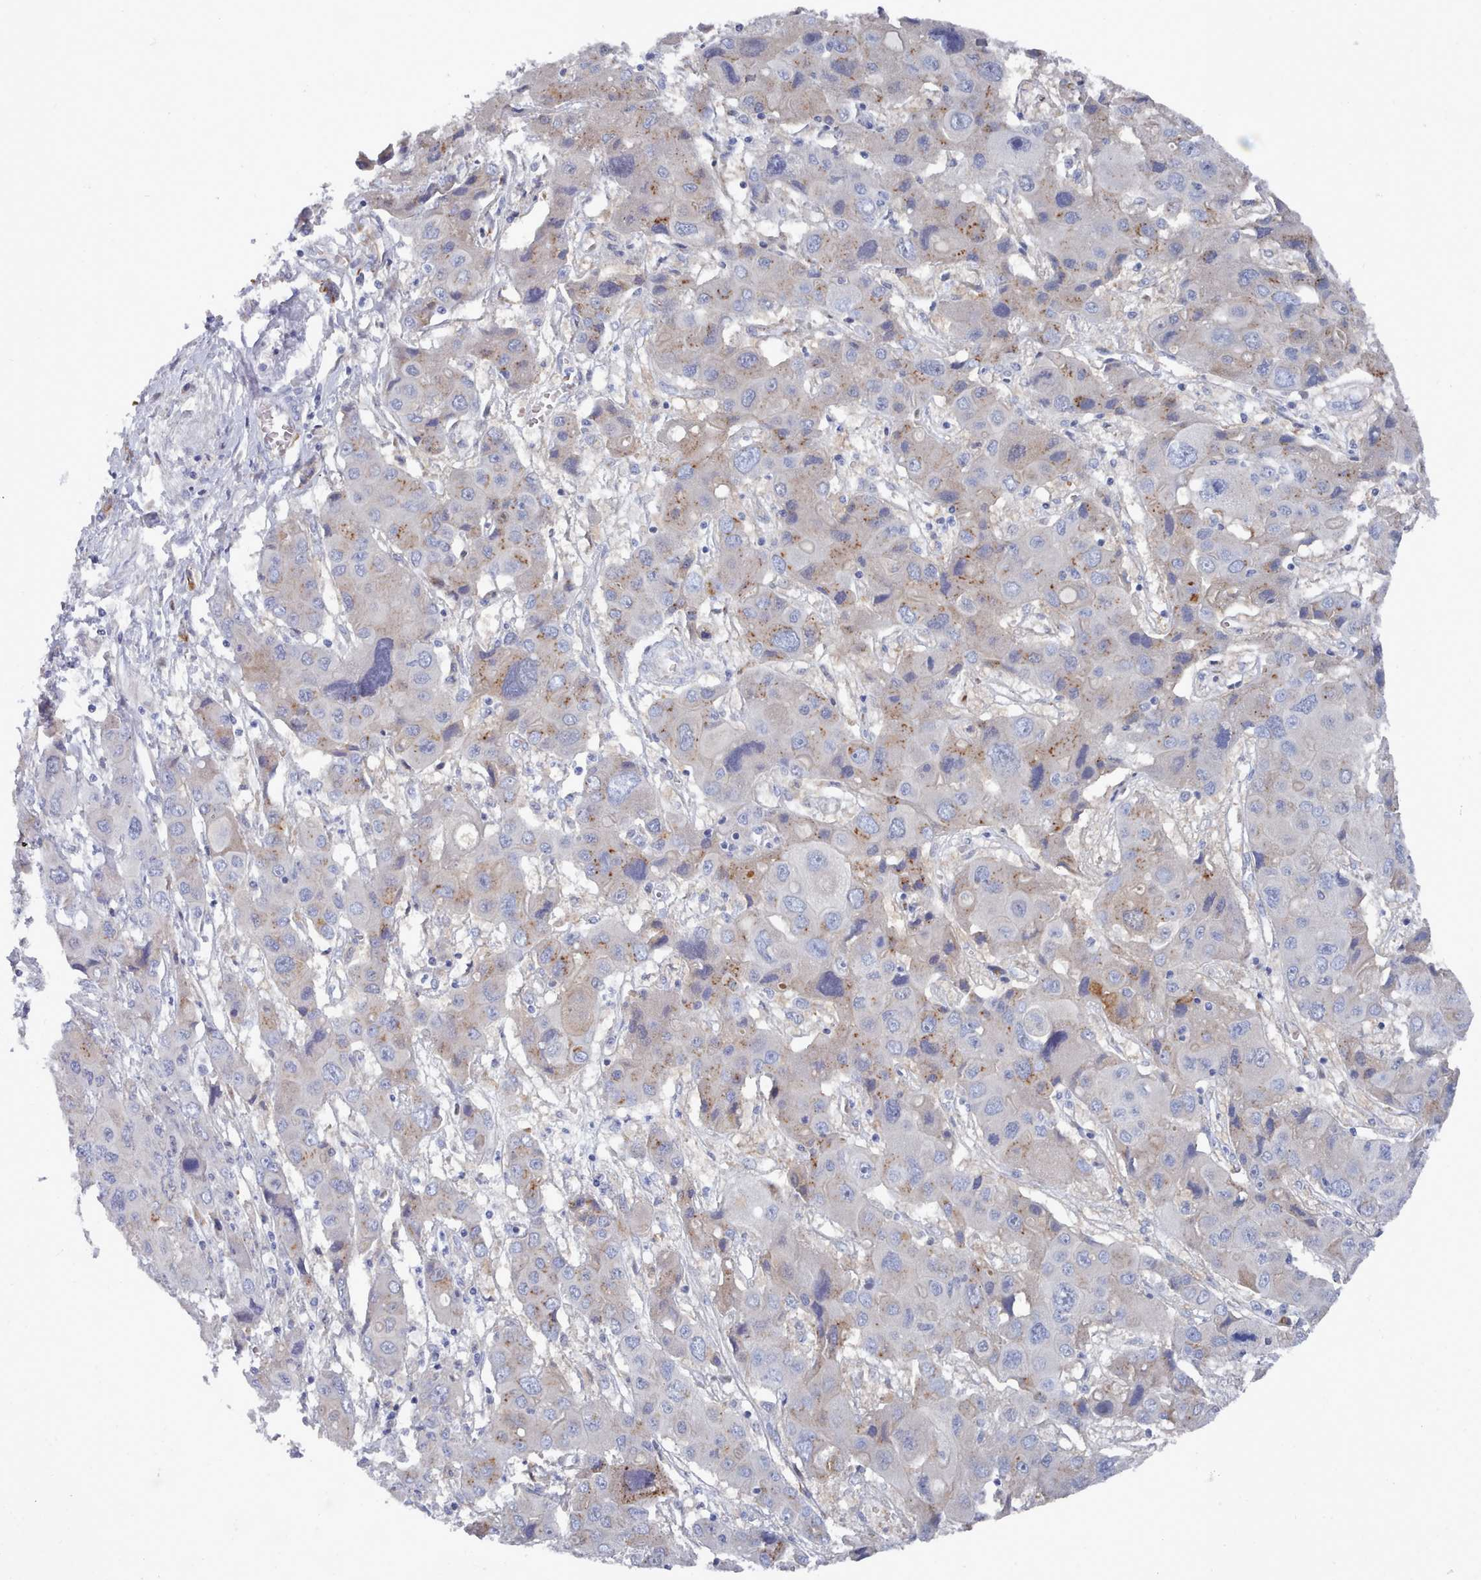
{"staining": {"intensity": "weak", "quantity": "<25%", "location": "cytoplasmic/membranous"}, "tissue": "liver cancer", "cell_type": "Tumor cells", "image_type": "cancer", "snomed": [{"axis": "morphology", "description": "Cholangiocarcinoma"}, {"axis": "topography", "description": "Liver"}], "caption": "Immunohistochemistry (IHC) histopathology image of cholangiocarcinoma (liver) stained for a protein (brown), which demonstrates no staining in tumor cells. The staining is performed using DAB brown chromogen with nuclei counter-stained in using hematoxylin.", "gene": "PDE4C", "patient": {"sex": "male", "age": 67}}